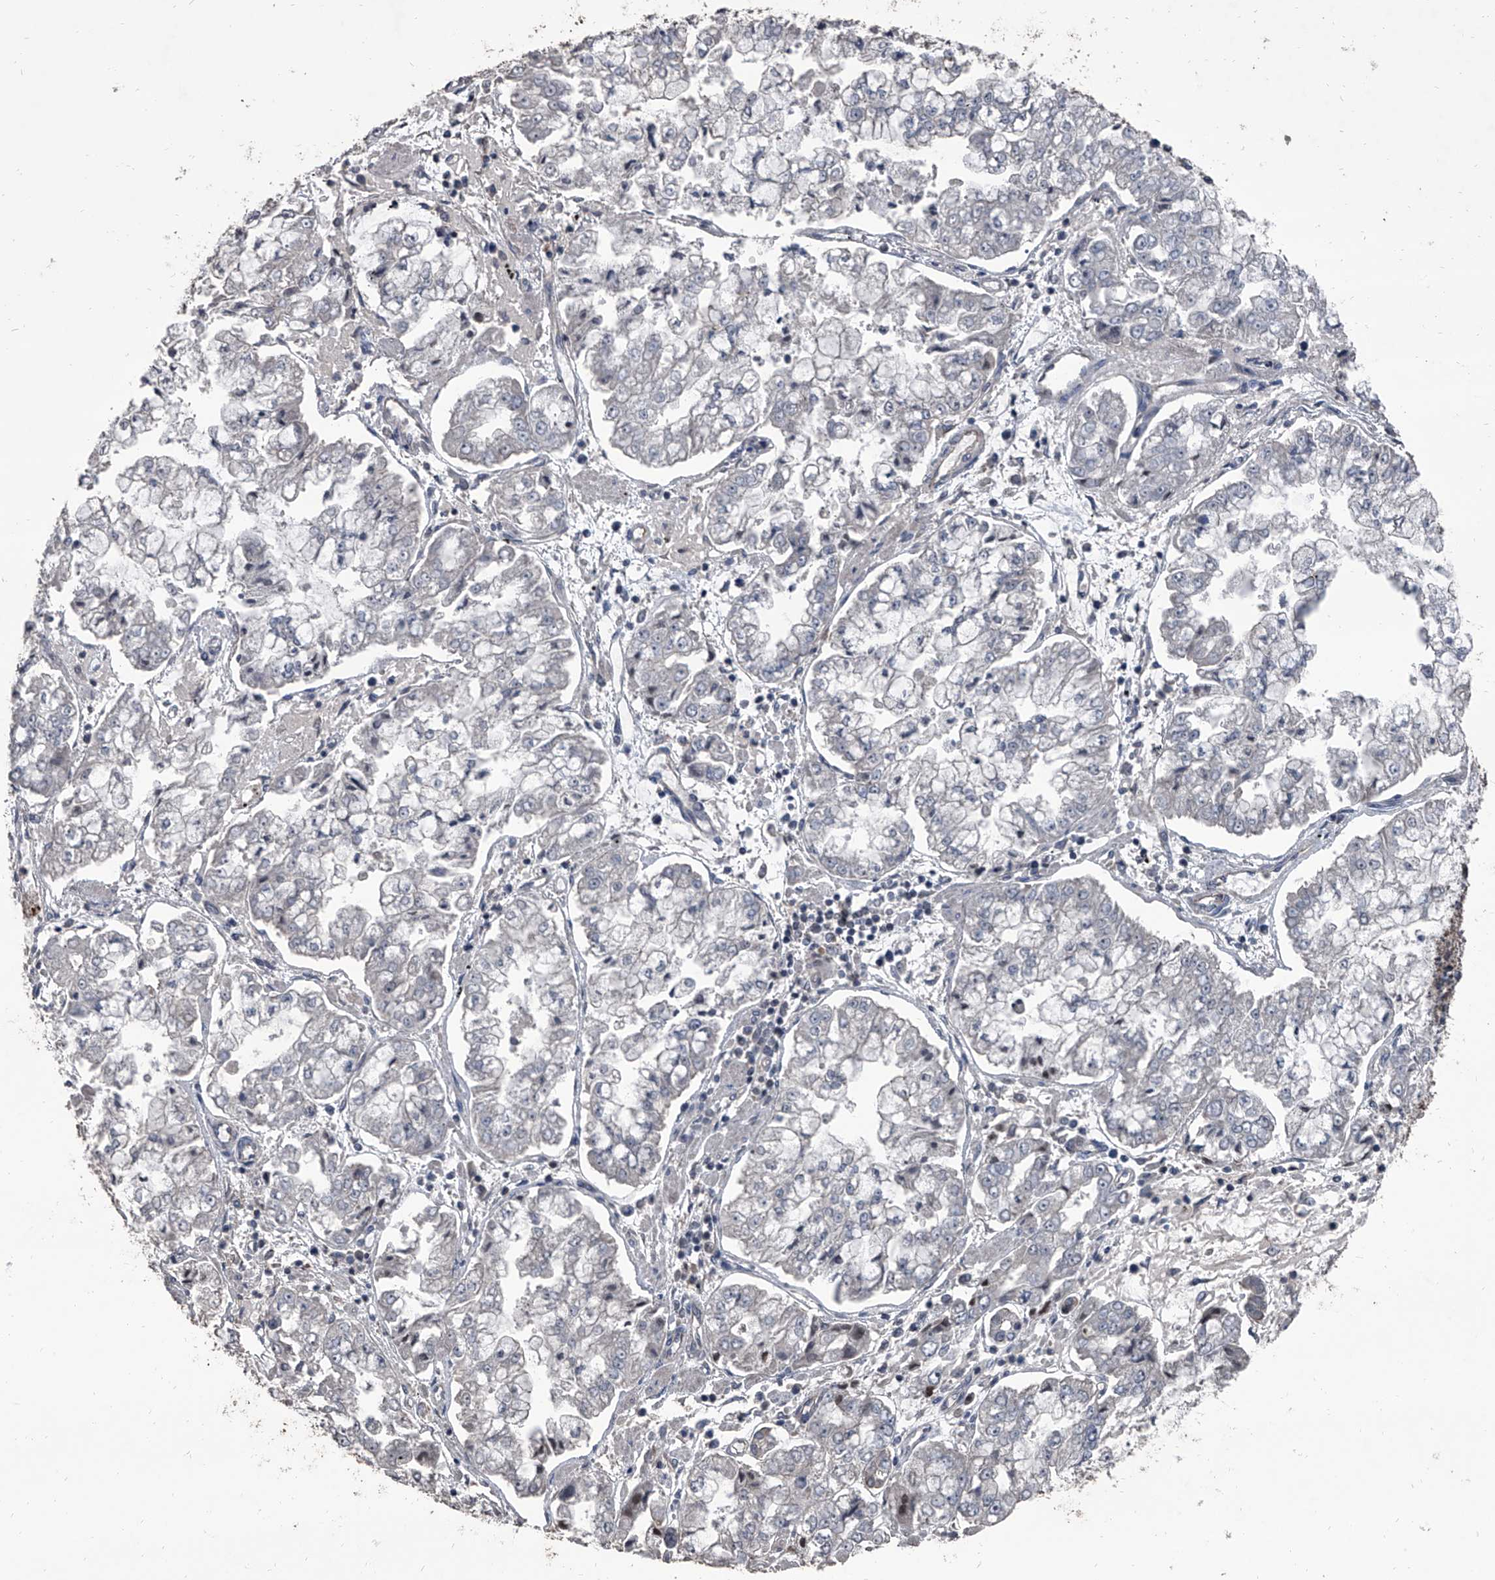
{"staining": {"intensity": "negative", "quantity": "none", "location": "none"}, "tissue": "stomach cancer", "cell_type": "Tumor cells", "image_type": "cancer", "snomed": [{"axis": "morphology", "description": "Adenocarcinoma, NOS"}, {"axis": "topography", "description": "Stomach"}], "caption": "Immunohistochemistry (IHC) micrograph of stomach cancer stained for a protein (brown), which displays no expression in tumor cells.", "gene": "OARD1", "patient": {"sex": "male", "age": 76}}